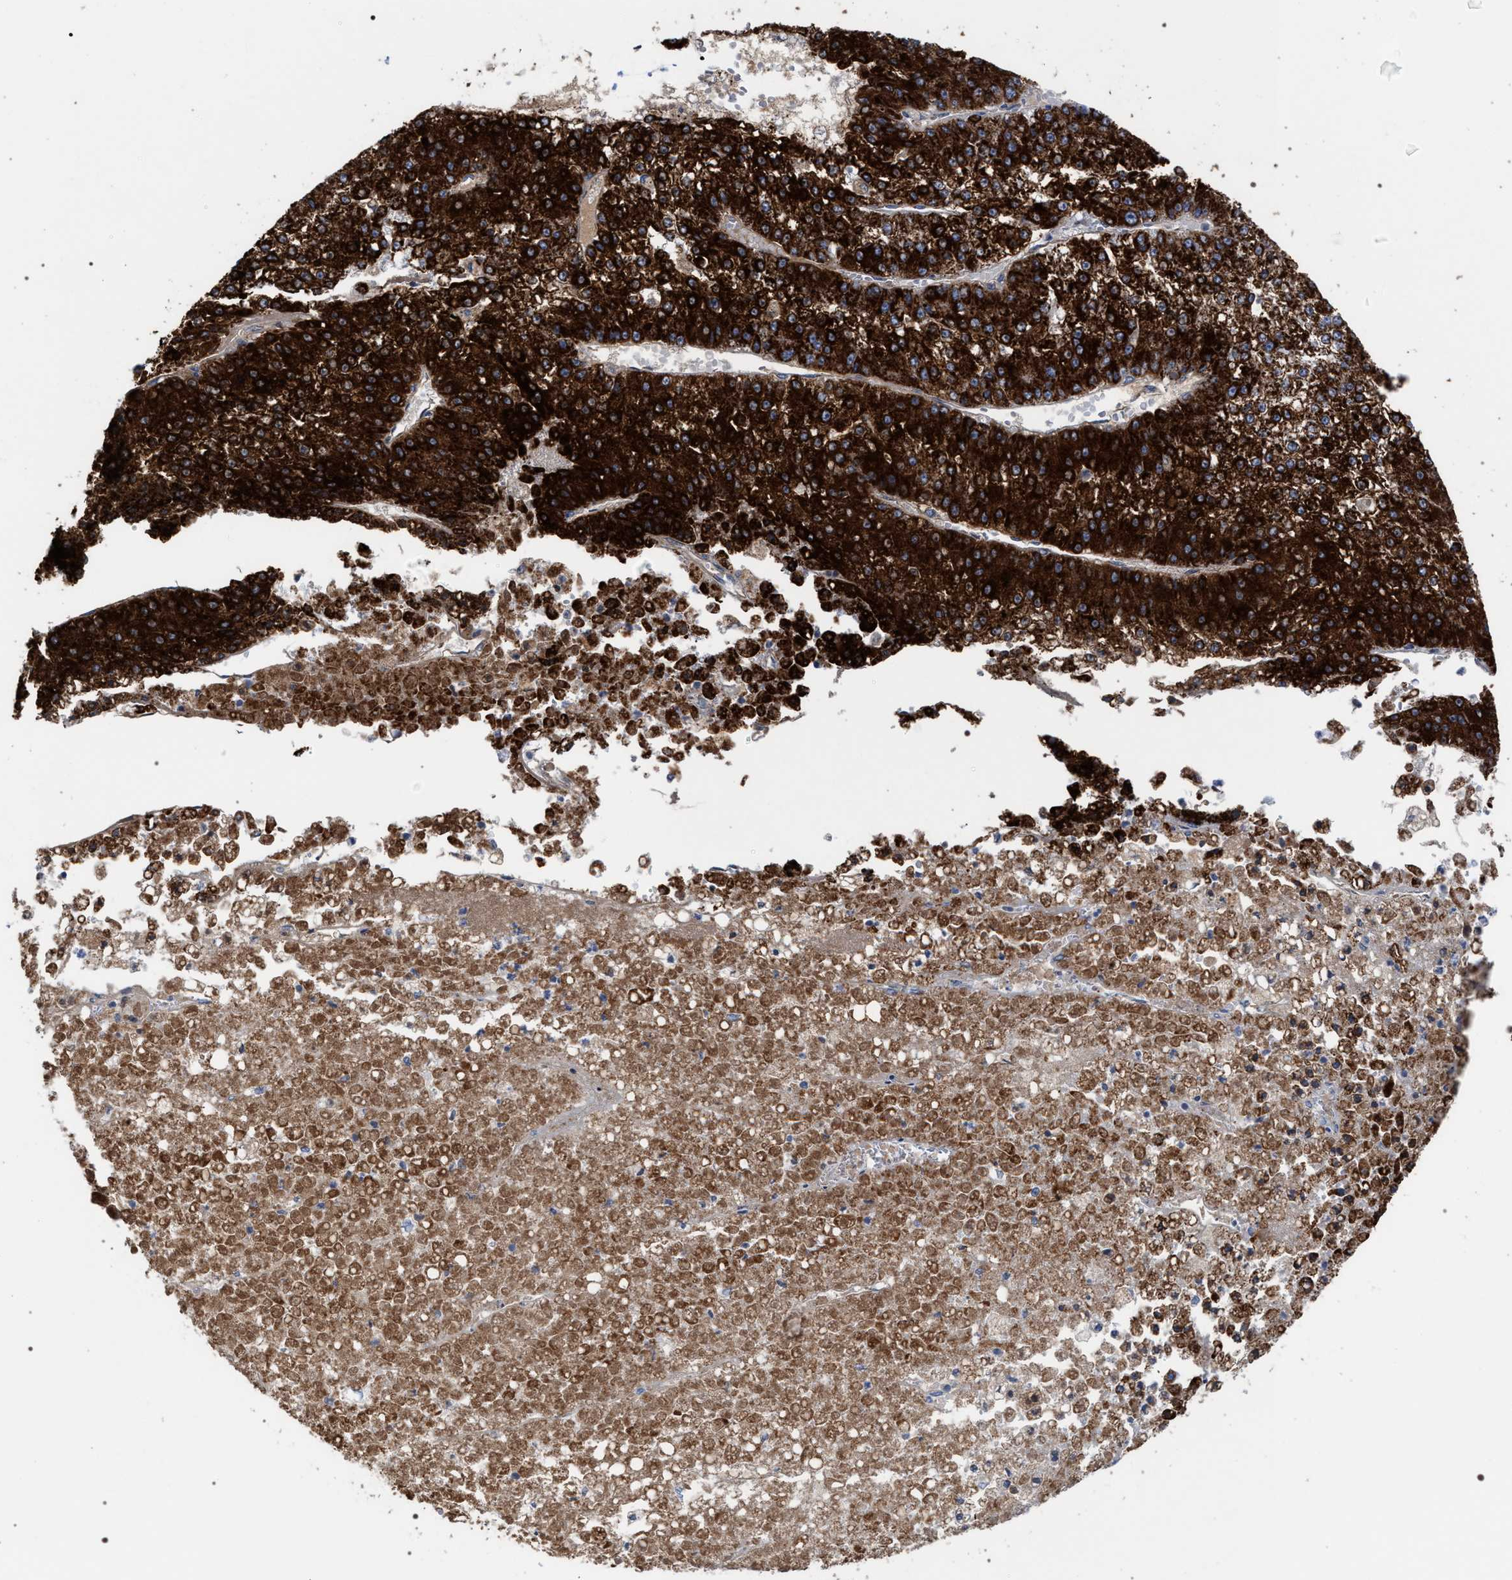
{"staining": {"intensity": "strong", "quantity": ">75%", "location": "cytoplasmic/membranous"}, "tissue": "liver cancer", "cell_type": "Tumor cells", "image_type": "cancer", "snomed": [{"axis": "morphology", "description": "Carcinoma, Hepatocellular, NOS"}, {"axis": "topography", "description": "Liver"}], "caption": "Immunohistochemical staining of liver cancer (hepatocellular carcinoma) exhibits high levels of strong cytoplasmic/membranous protein staining in about >75% of tumor cells.", "gene": "ECI2", "patient": {"sex": "female", "age": 73}}